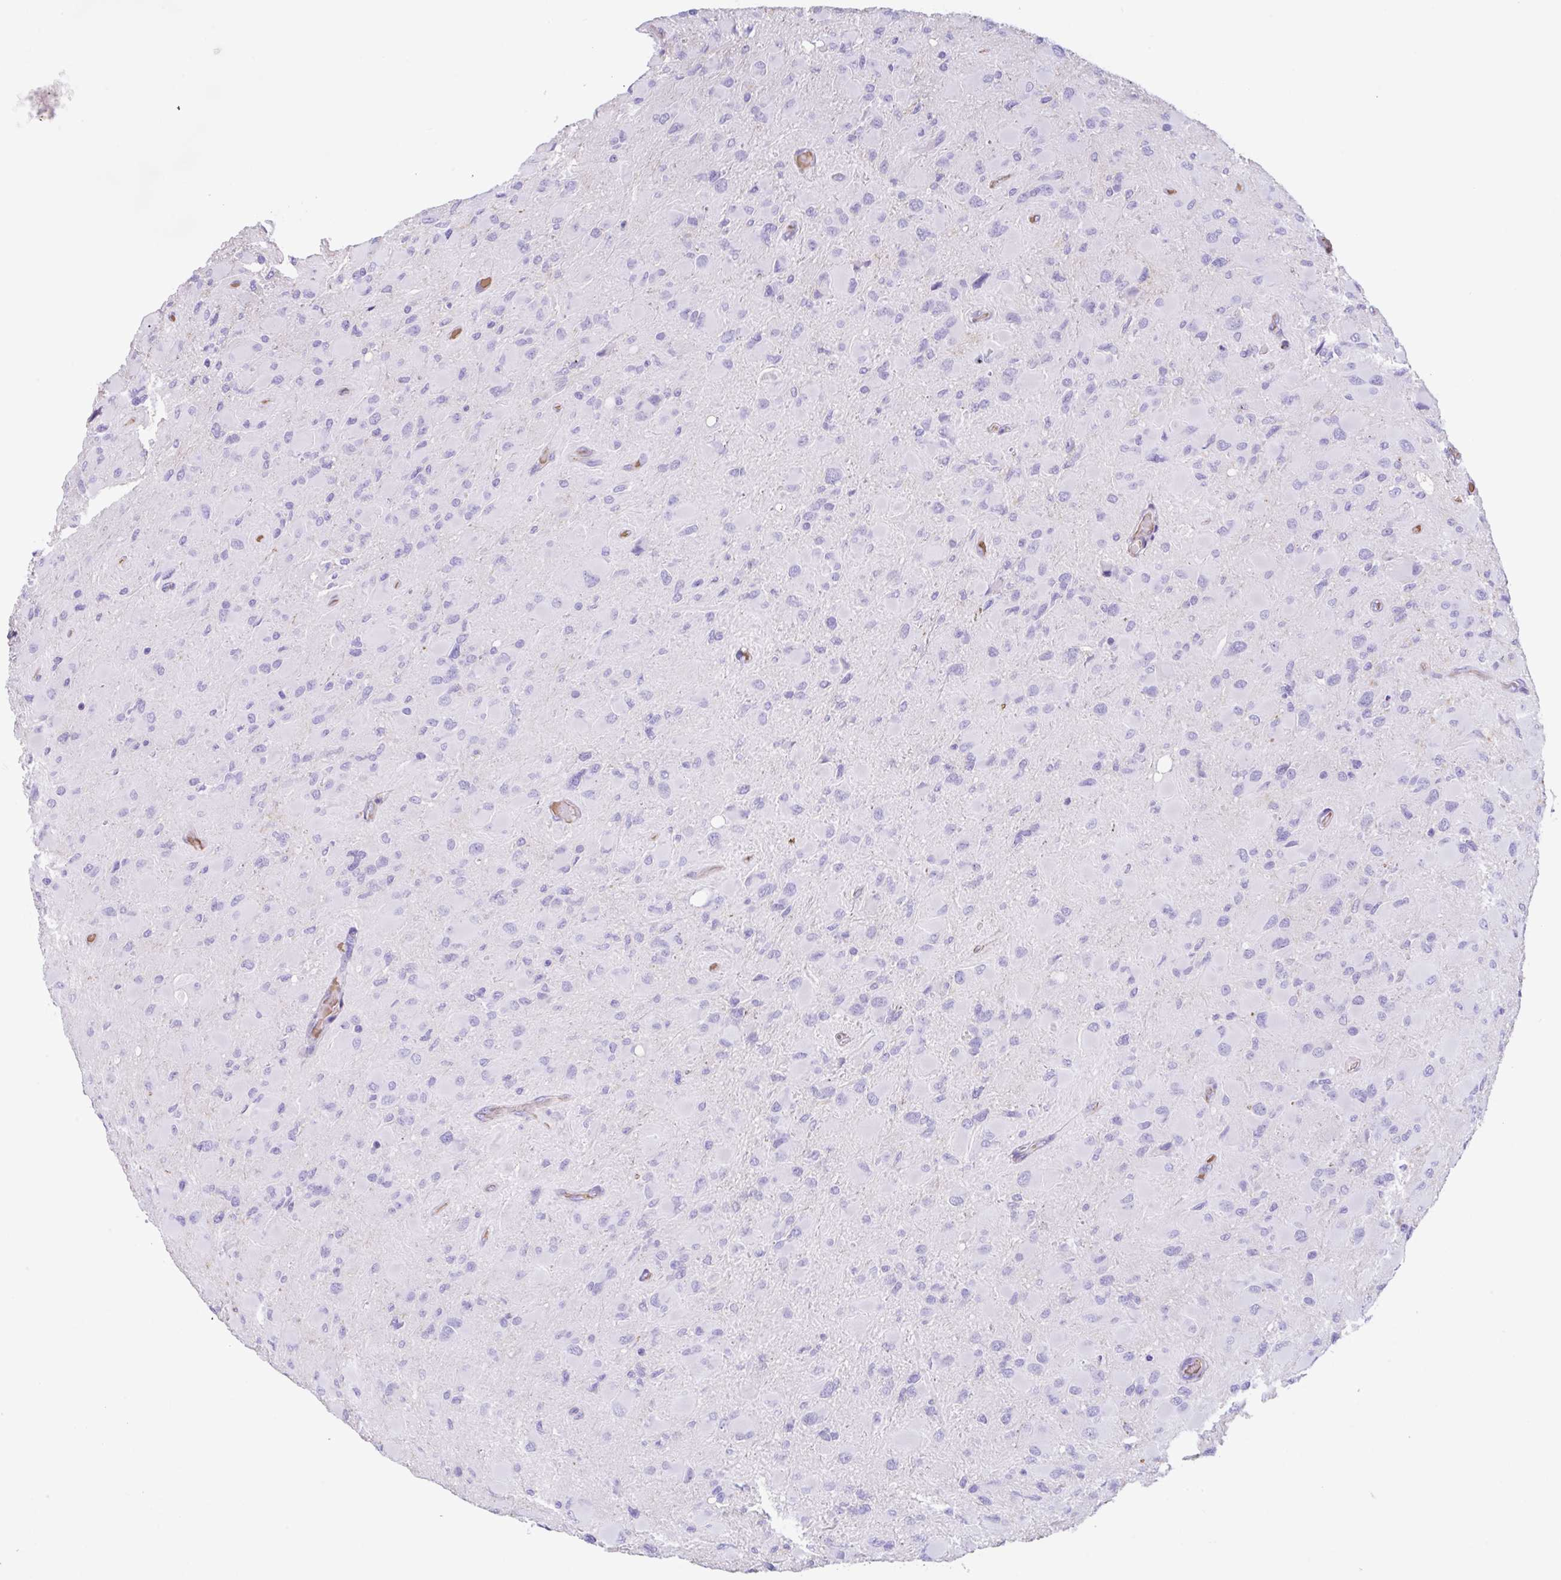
{"staining": {"intensity": "negative", "quantity": "none", "location": "none"}, "tissue": "glioma", "cell_type": "Tumor cells", "image_type": "cancer", "snomed": [{"axis": "morphology", "description": "Glioma, malignant, High grade"}, {"axis": "topography", "description": "Cerebral cortex"}], "caption": "IHC histopathology image of malignant high-grade glioma stained for a protein (brown), which reveals no staining in tumor cells.", "gene": "HOXC12", "patient": {"sex": "female", "age": 36}}